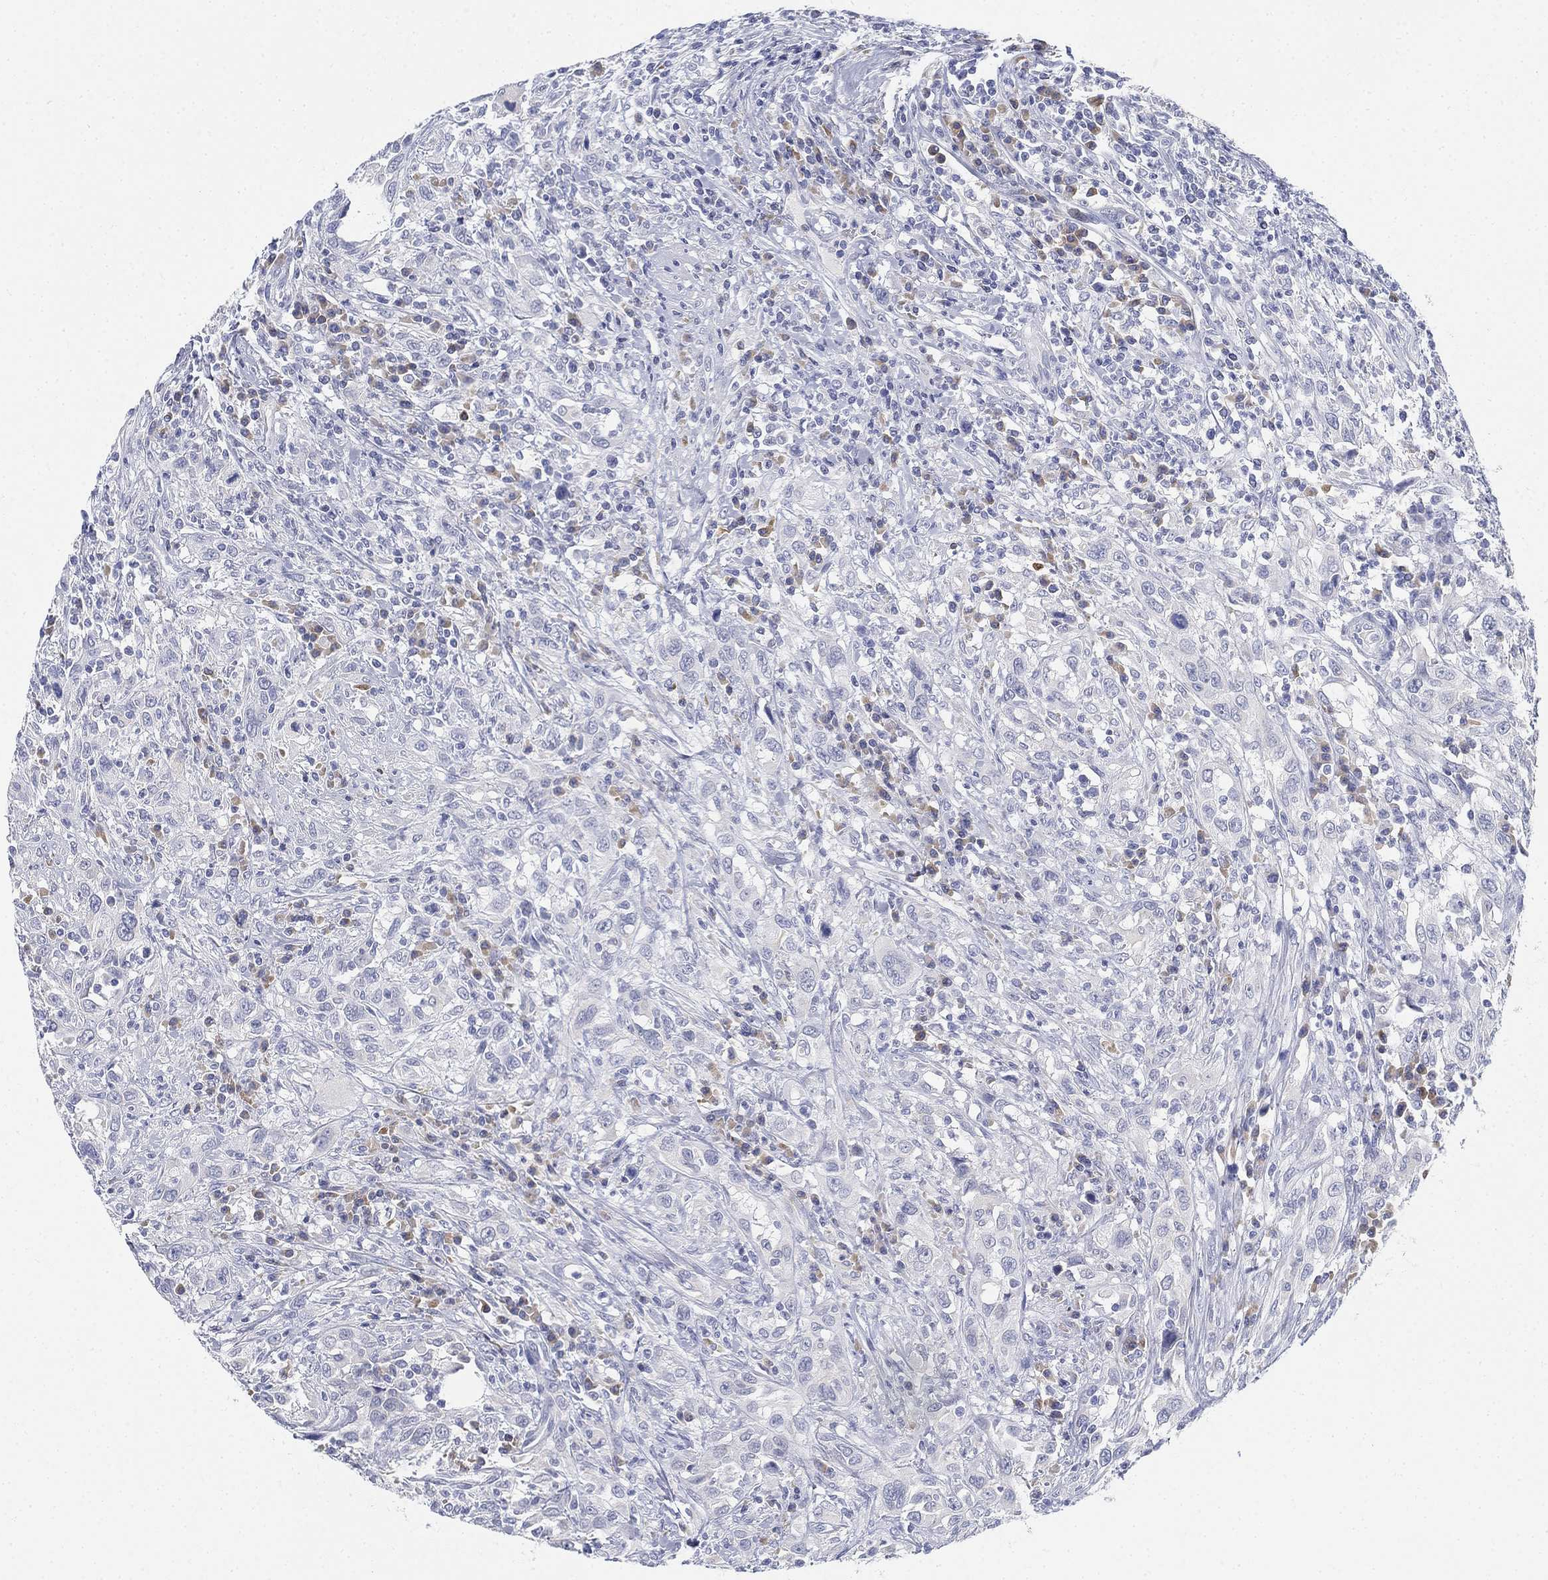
{"staining": {"intensity": "negative", "quantity": "none", "location": "none"}, "tissue": "urothelial cancer", "cell_type": "Tumor cells", "image_type": "cancer", "snomed": [{"axis": "morphology", "description": "Urothelial carcinoma, NOS"}, {"axis": "morphology", "description": "Urothelial carcinoma, High grade"}, {"axis": "topography", "description": "Urinary bladder"}], "caption": "There is no significant positivity in tumor cells of urothelial cancer.", "gene": "GCNA", "patient": {"sex": "female", "age": 64}}